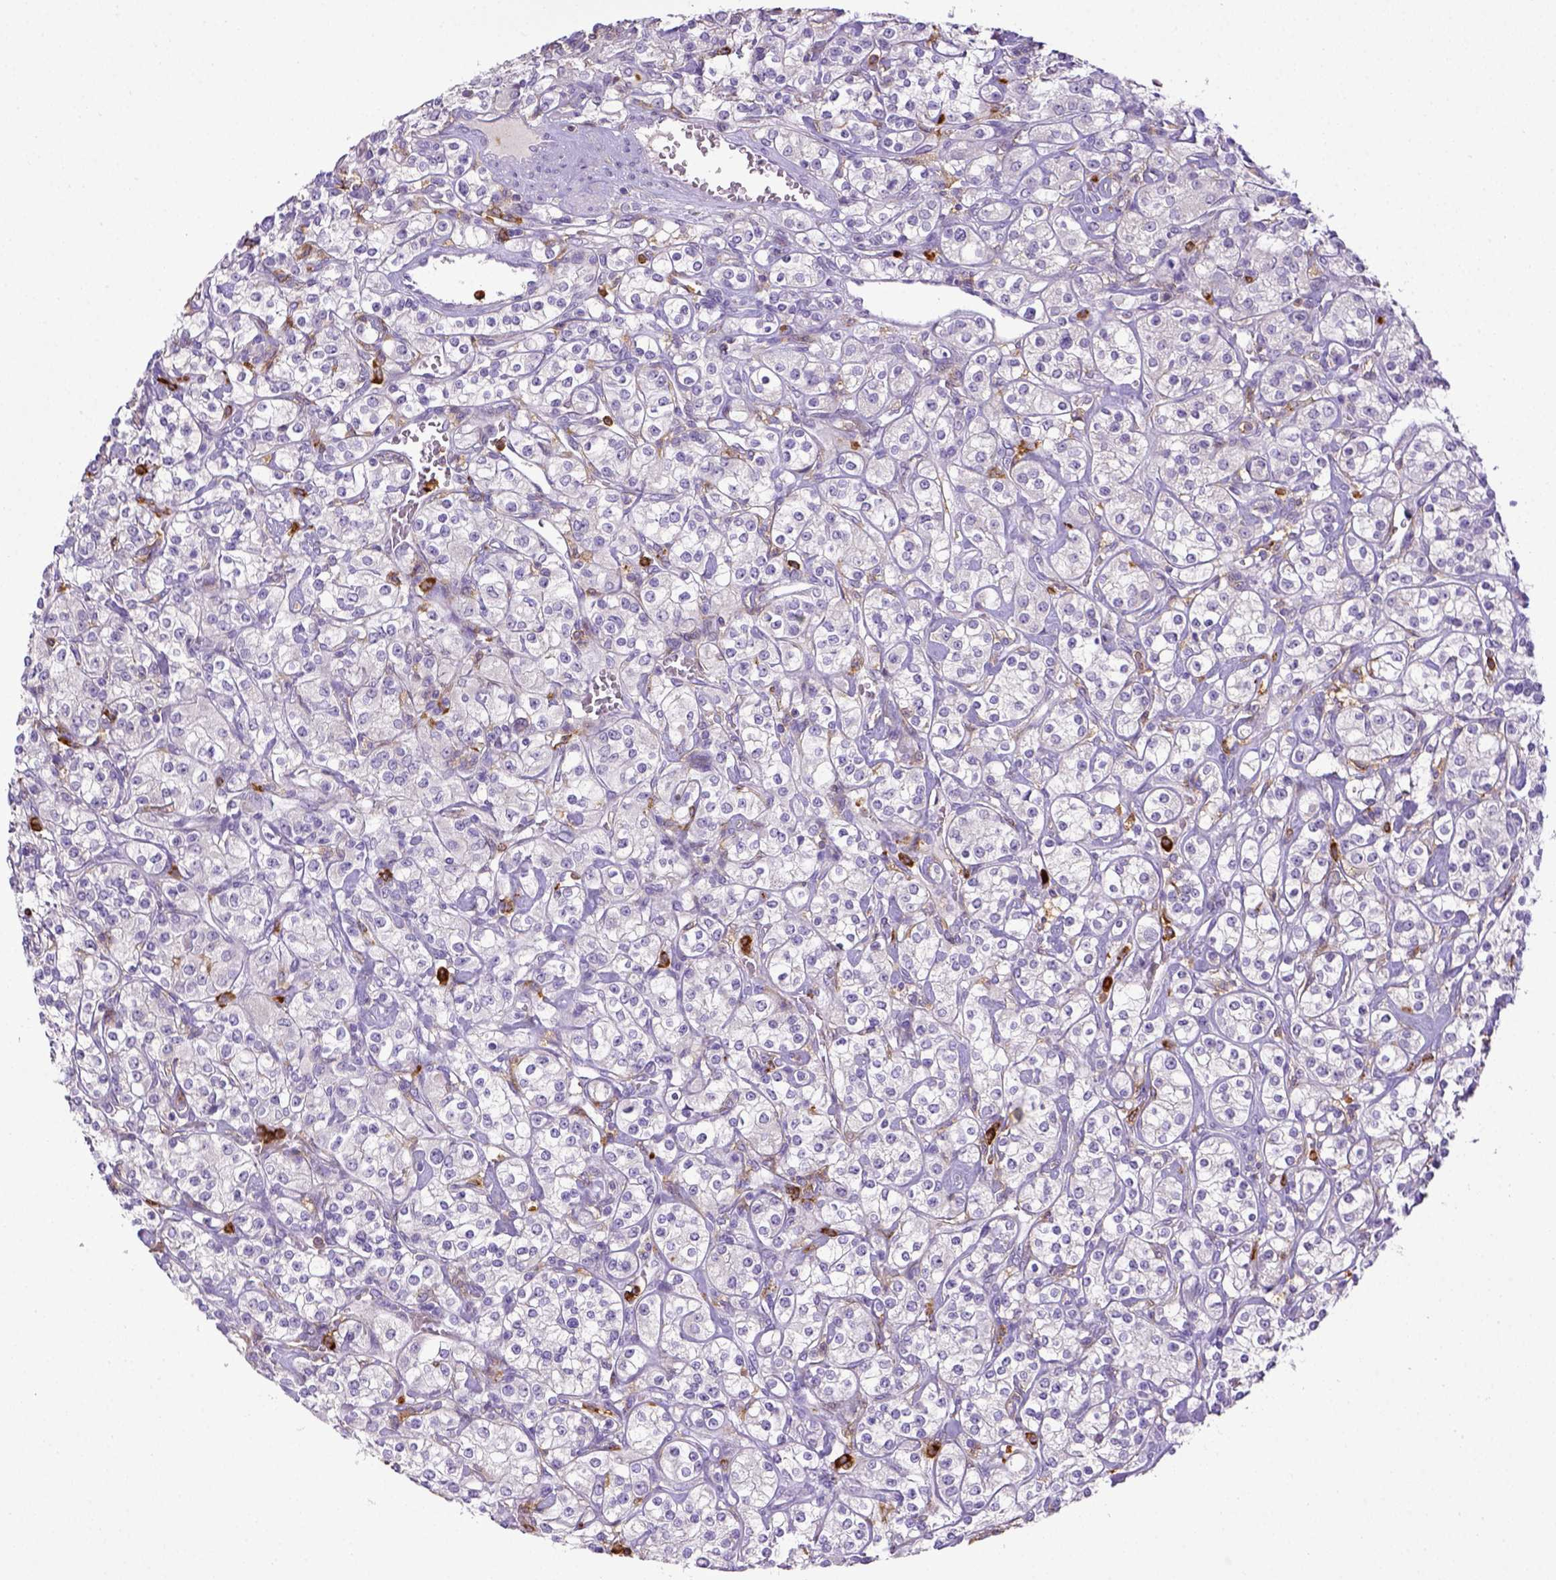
{"staining": {"intensity": "negative", "quantity": "none", "location": "none"}, "tissue": "renal cancer", "cell_type": "Tumor cells", "image_type": "cancer", "snomed": [{"axis": "morphology", "description": "Adenocarcinoma, NOS"}, {"axis": "topography", "description": "Kidney"}], "caption": "A micrograph of human renal cancer is negative for staining in tumor cells. (Brightfield microscopy of DAB IHC at high magnification).", "gene": "ITGAM", "patient": {"sex": "male", "age": 77}}